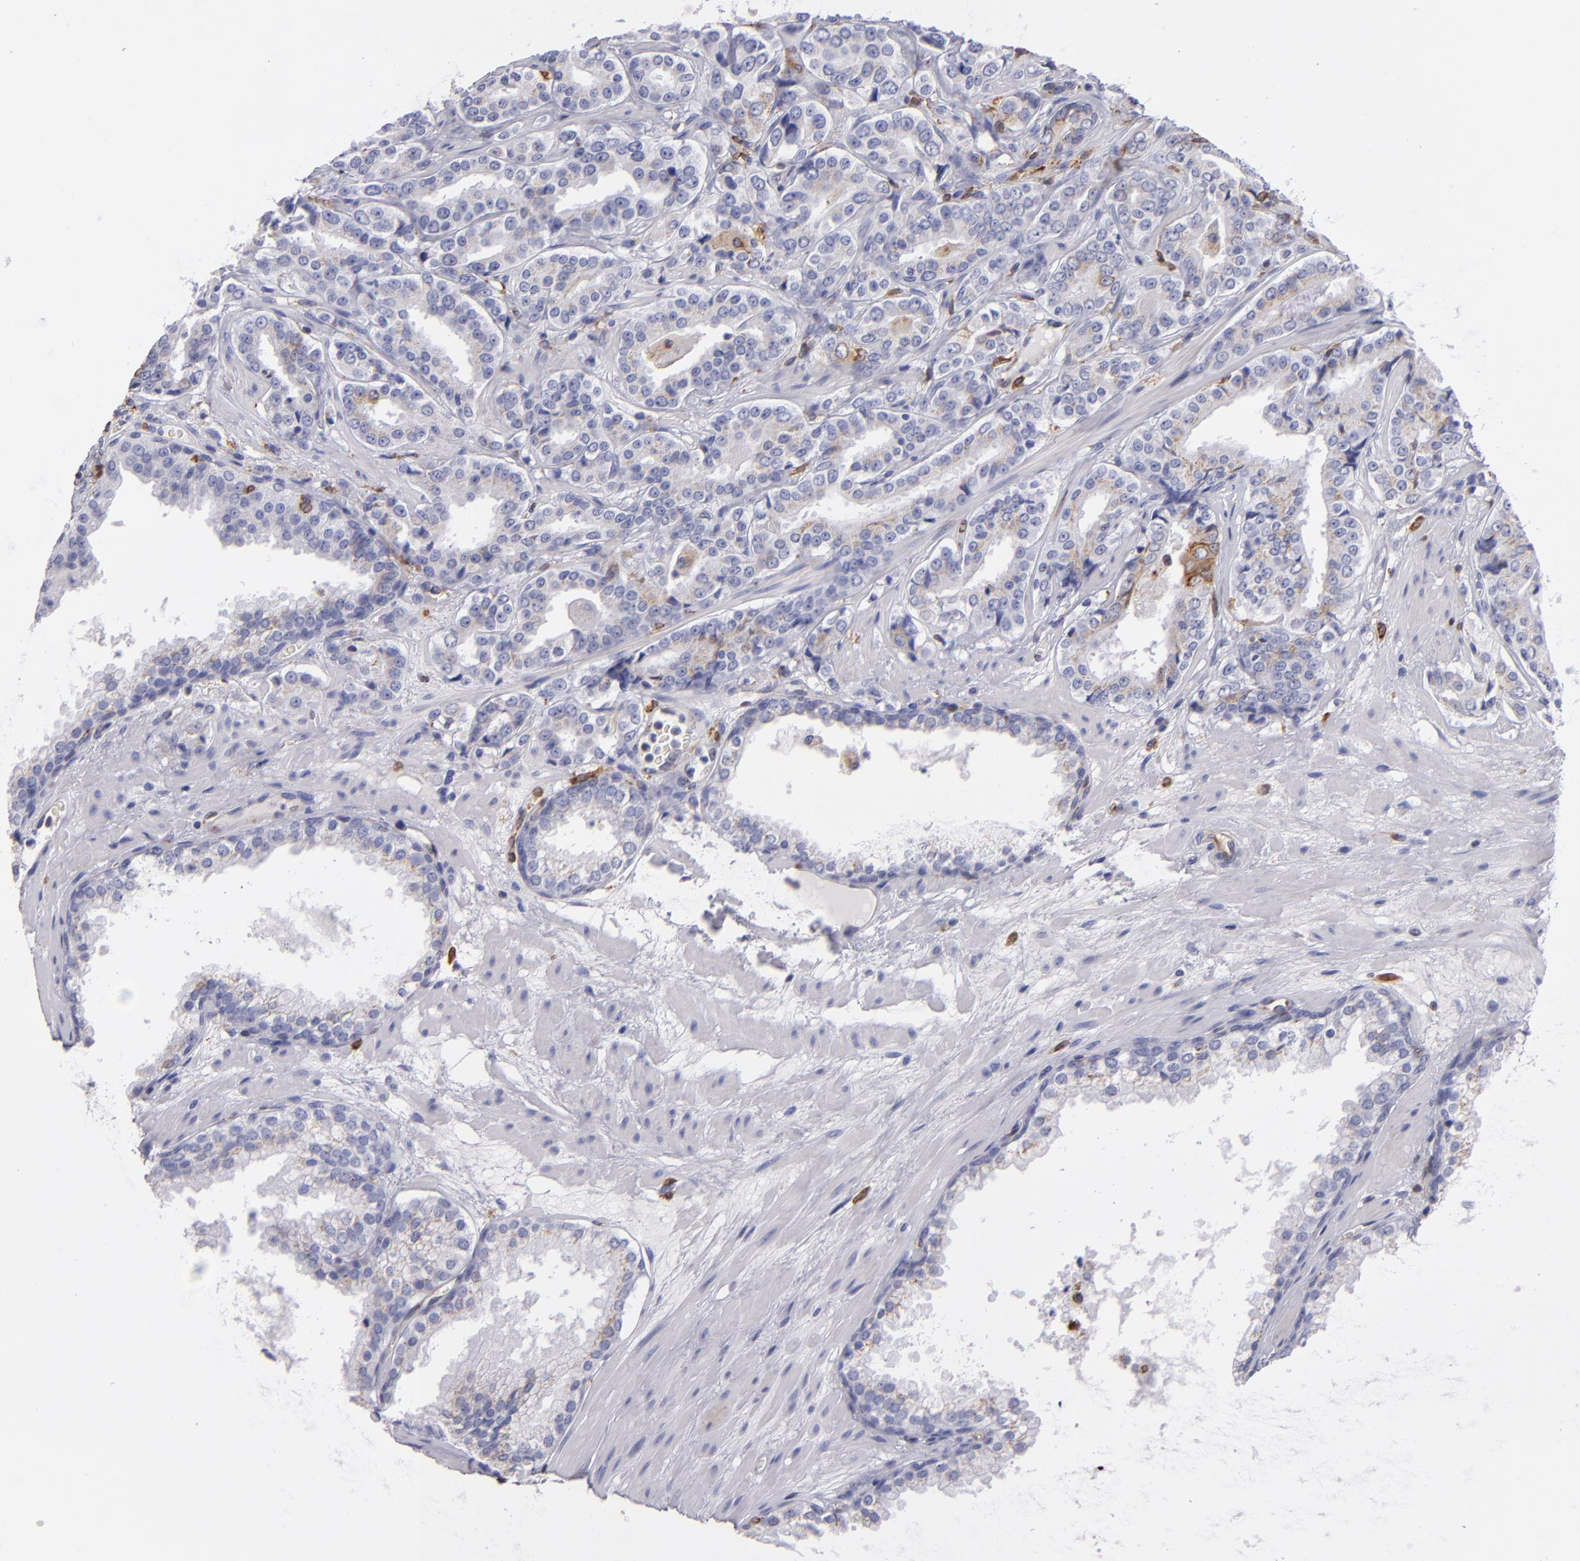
{"staining": {"intensity": "moderate", "quantity": "25%-75%", "location": "cytoplasmic/membranous"}, "tissue": "prostate cancer", "cell_type": "Tumor cells", "image_type": "cancer", "snomed": [{"axis": "morphology", "description": "Adenocarcinoma, Medium grade"}, {"axis": "topography", "description": "Prostate"}], "caption": "Moderate cytoplasmic/membranous protein expression is identified in about 25%-75% of tumor cells in prostate cancer.", "gene": "CD74", "patient": {"sex": "male", "age": 60}}